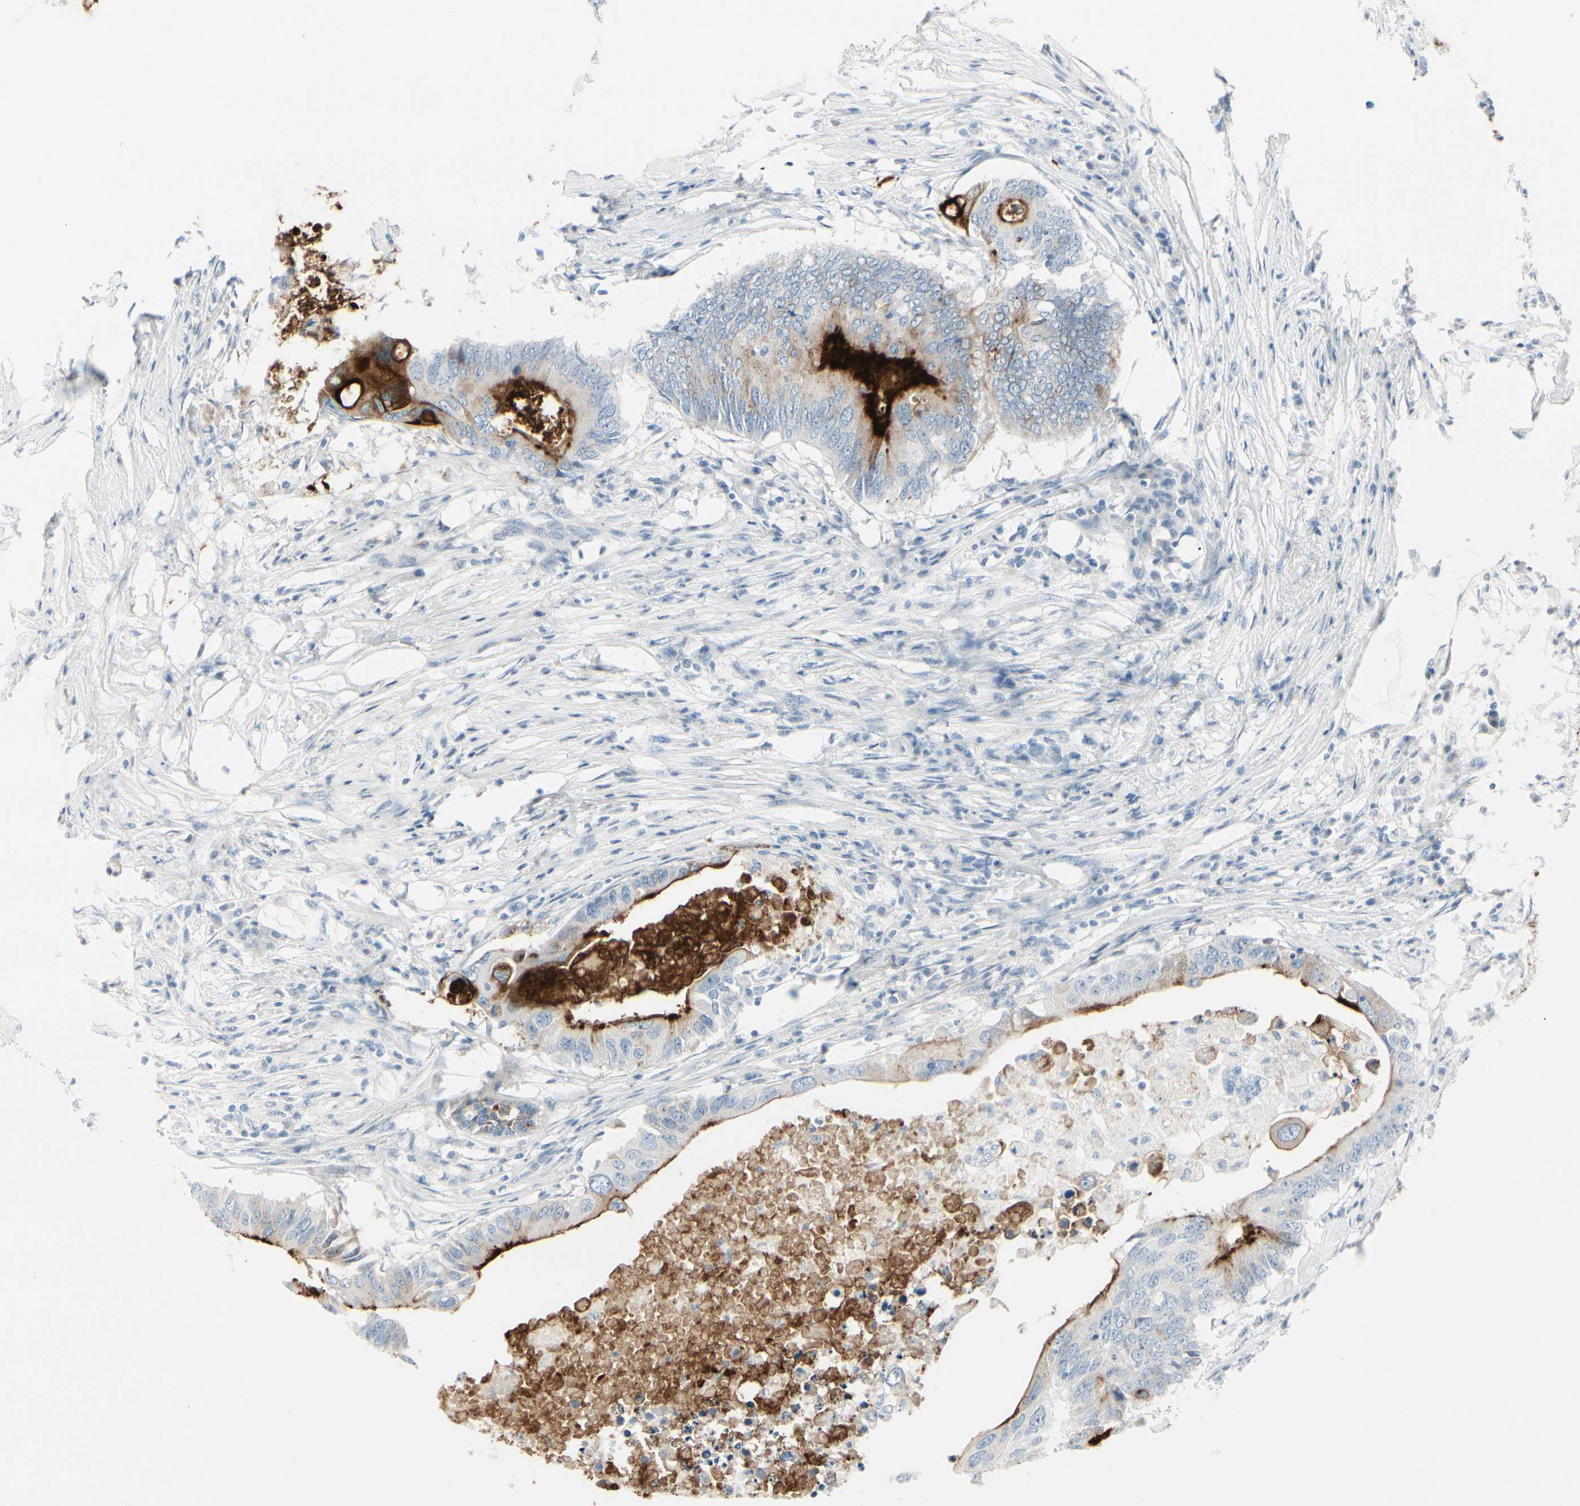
{"staining": {"intensity": "moderate", "quantity": "25%-75%", "location": "cytoplasmic/membranous"}, "tissue": "colorectal cancer", "cell_type": "Tumor cells", "image_type": "cancer", "snomed": [{"axis": "morphology", "description": "Adenocarcinoma, NOS"}, {"axis": "topography", "description": "Colon"}], "caption": "A brown stain labels moderate cytoplasmic/membranous expression of a protein in colorectal cancer tumor cells. (Stains: DAB (3,3'-diaminobenzidine) in brown, nuclei in blue, Microscopy: brightfield microscopy at high magnification).", "gene": "CDHR5", "patient": {"sex": "male", "age": 71}}